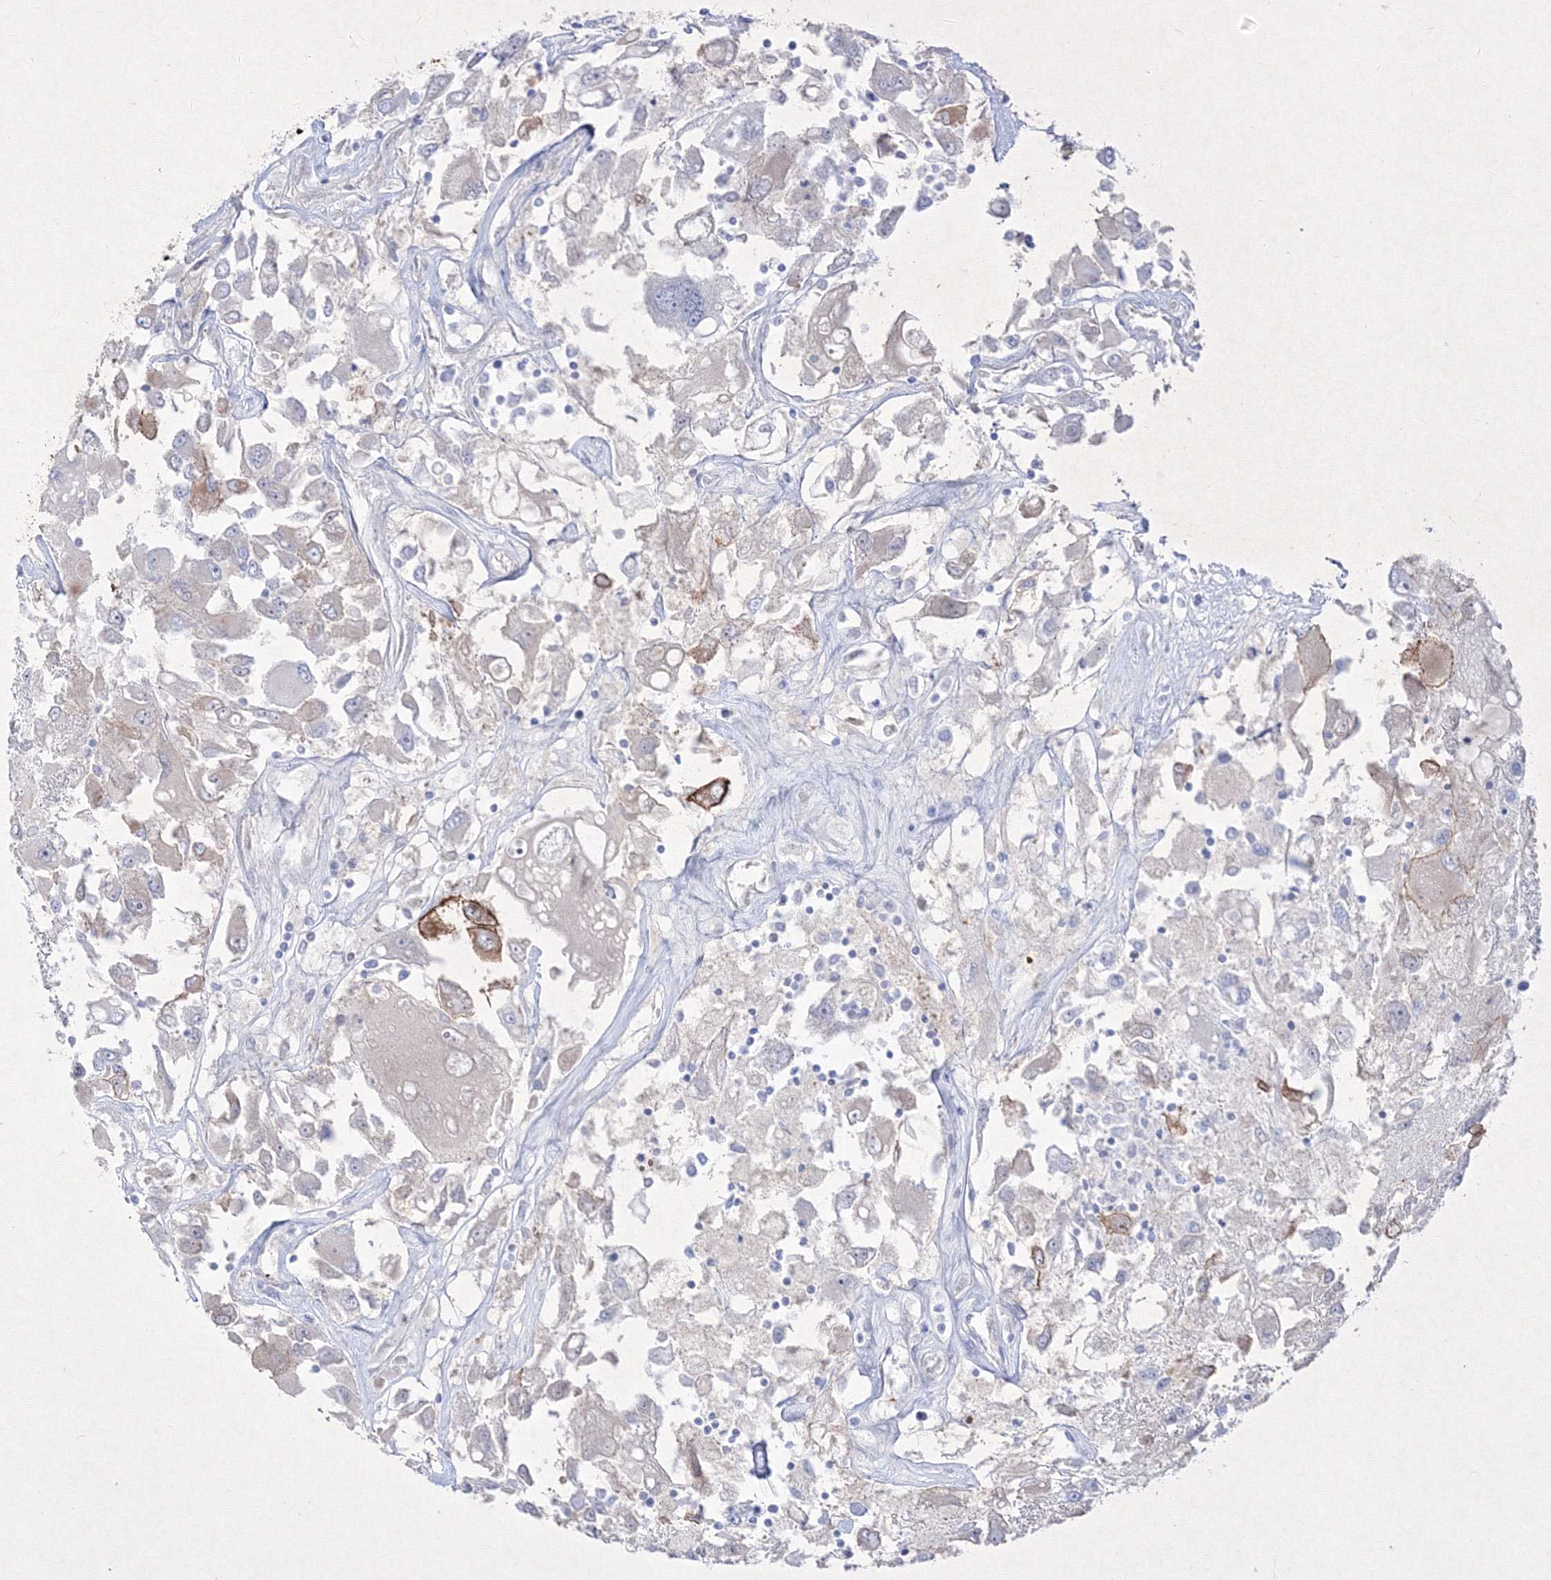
{"staining": {"intensity": "strong", "quantity": "<25%", "location": "cytoplasmic/membranous"}, "tissue": "renal cancer", "cell_type": "Tumor cells", "image_type": "cancer", "snomed": [{"axis": "morphology", "description": "Adenocarcinoma, NOS"}, {"axis": "topography", "description": "Kidney"}], "caption": "Approximately <25% of tumor cells in adenocarcinoma (renal) reveal strong cytoplasmic/membranous protein positivity as visualized by brown immunohistochemical staining.", "gene": "TMEM139", "patient": {"sex": "female", "age": 52}}